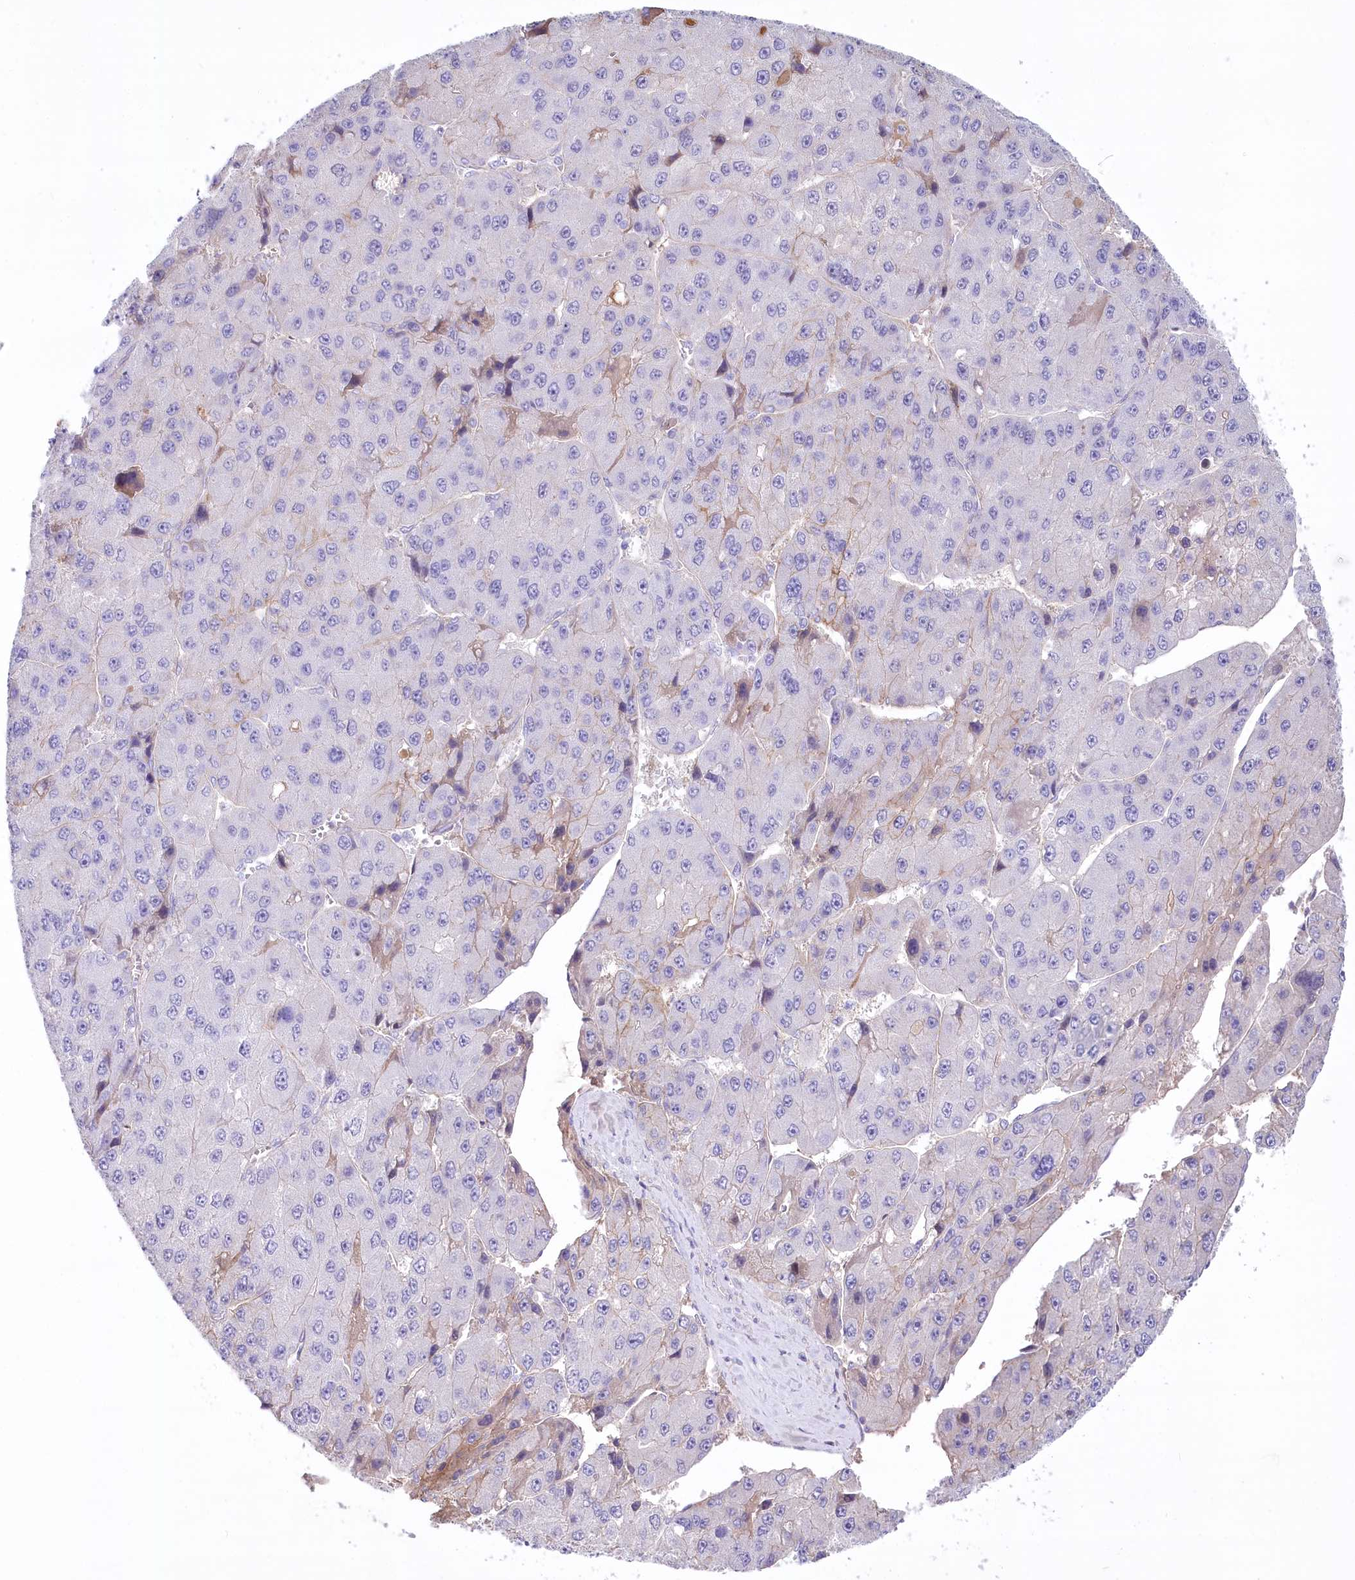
{"staining": {"intensity": "negative", "quantity": "none", "location": "none"}, "tissue": "liver cancer", "cell_type": "Tumor cells", "image_type": "cancer", "snomed": [{"axis": "morphology", "description": "Carcinoma, Hepatocellular, NOS"}, {"axis": "topography", "description": "Liver"}], "caption": "This is an immunohistochemistry (IHC) photomicrograph of human liver cancer (hepatocellular carcinoma). There is no staining in tumor cells.", "gene": "CEP164", "patient": {"sex": "female", "age": 73}}